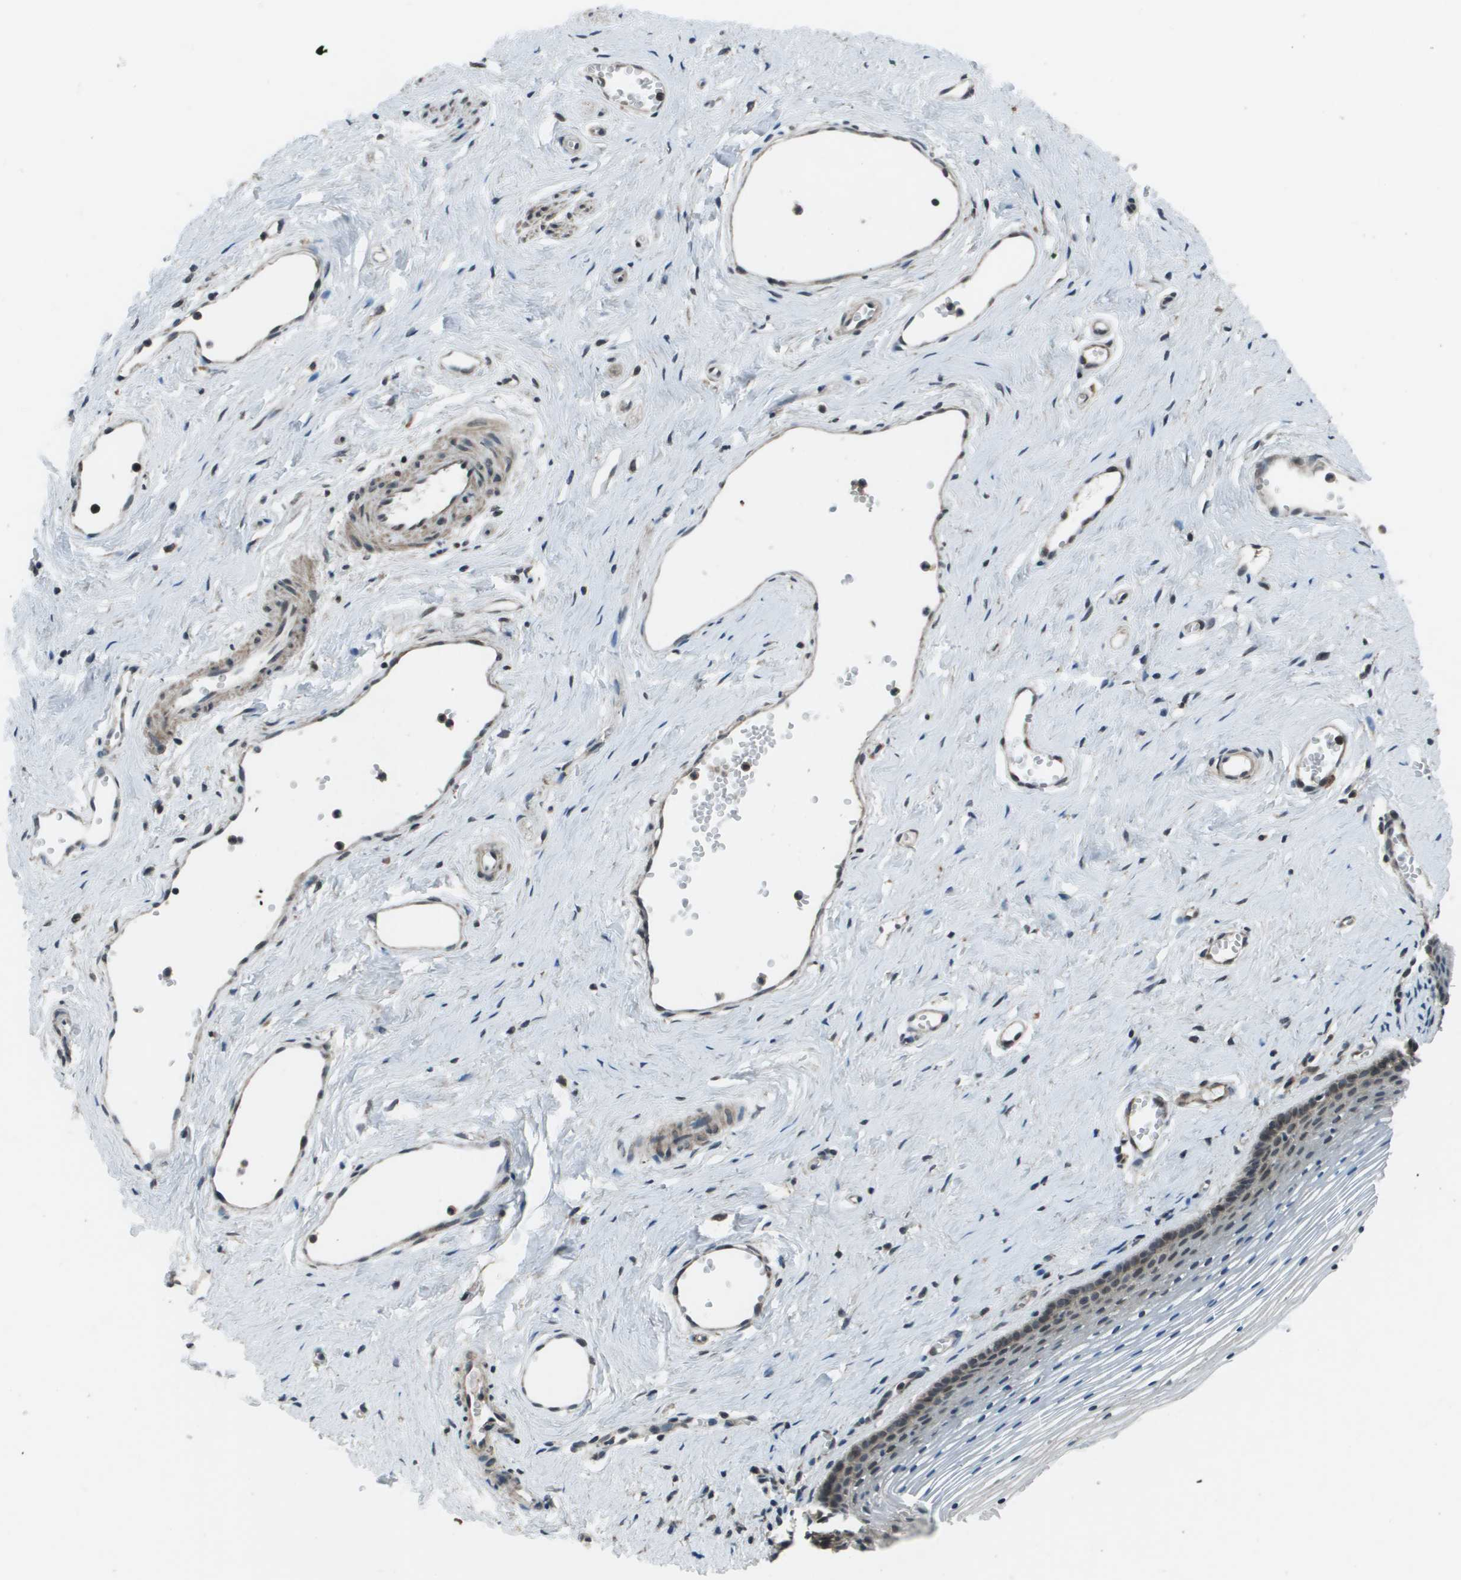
{"staining": {"intensity": "moderate", "quantity": "<25%", "location": "cytoplasmic/membranous"}, "tissue": "vagina", "cell_type": "Squamous epithelial cells", "image_type": "normal", "snomed": [{"axis": "morphology", "description": "Normal tissue, NOS"}, {"axis": "topography", "description": "Vagina"}], "caption": "The micrograph shows staining of benign vagina, revealing moderate cytoplasmic/membranous protein staining (brown color) within squamous epithelial cells. The staining was performed using DAB (3,3'-diaminobenzidine), with brown indicating positive protein expression. Nuclei are stained blue with hematoxylin.", "gene": "PPFIA1", "patient": {"sex": "female", "age": 32}}